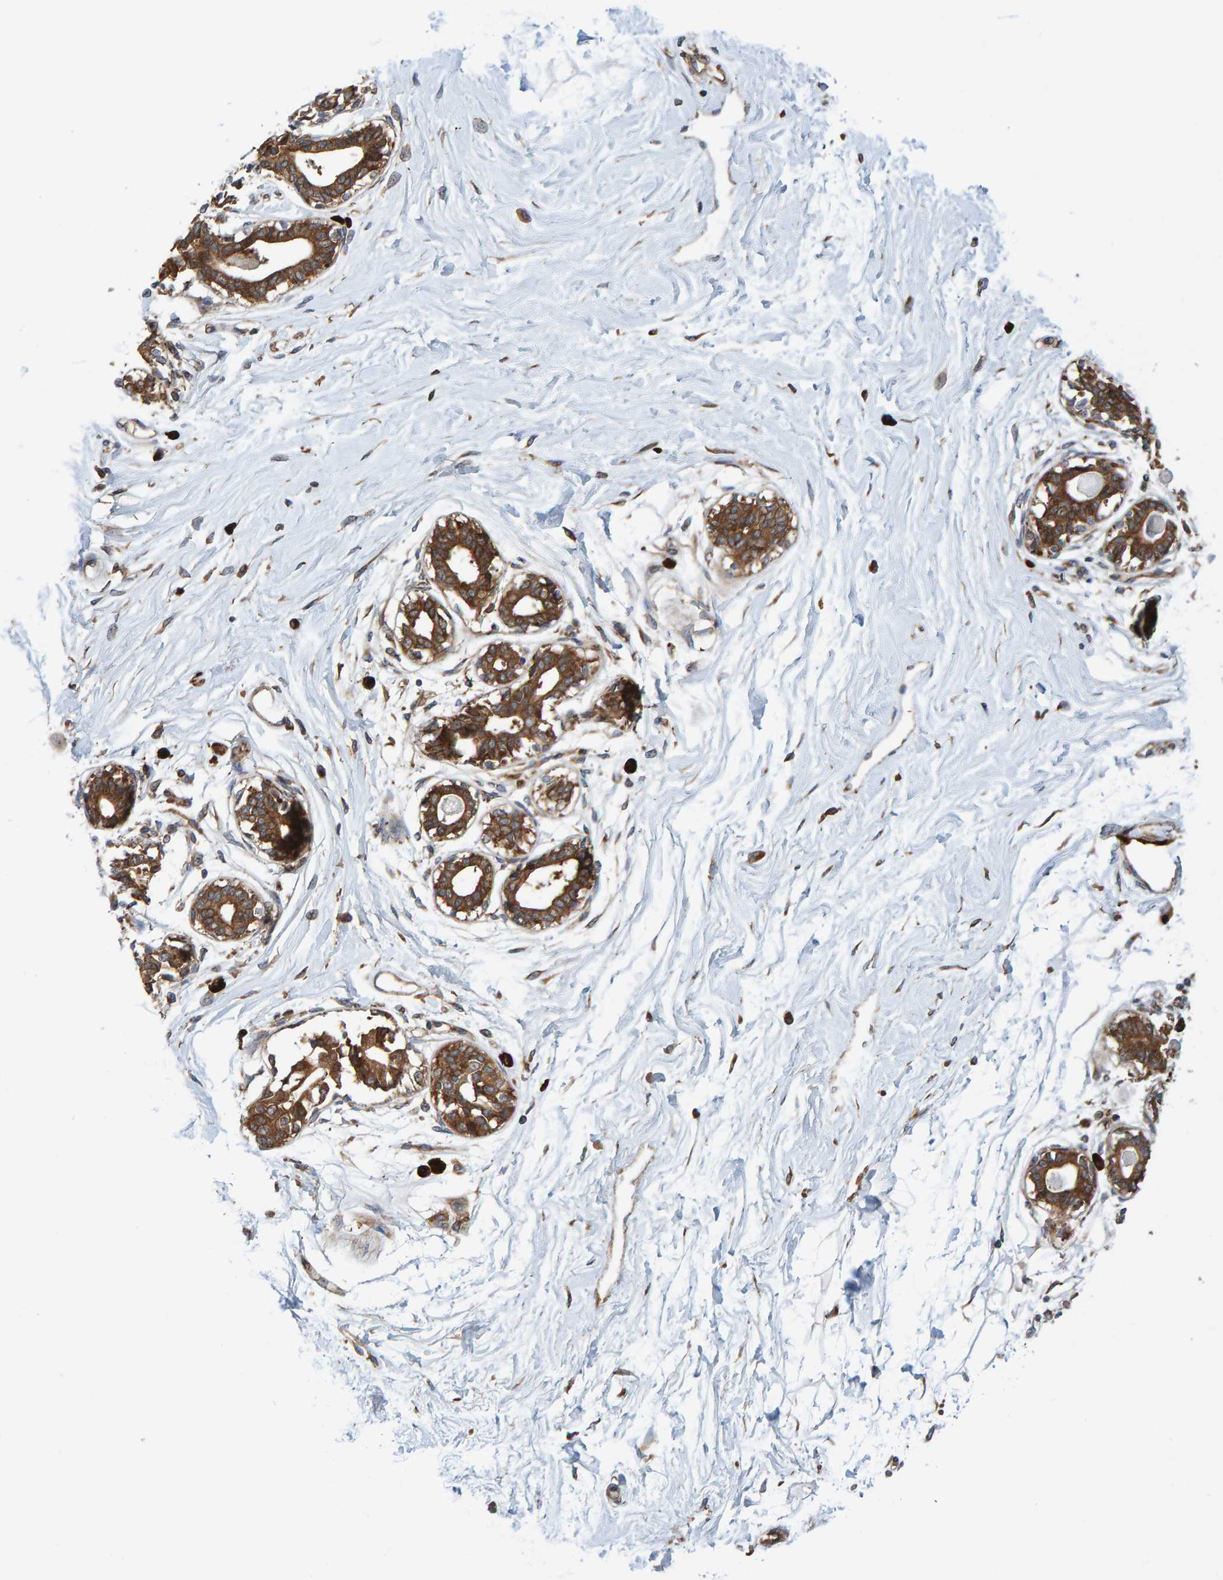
{"staining": {"intensity": "negative", "quantity": "none", "location": "none"}, "tissue": "breast", "cell_type": "Adipocytes", "image_type": "normal", "snomed": [{"axis": "morphology", "description": "Normal tissue, NOS"}, {"axis": "topography", "description": "Breast"}], "caption": "Adipocytes show no significant protein positivity in unremarkable breast. (DAB IHC, high magnification).", "gene": "KIAA0753", "patient": {"sex": "female", "age": 45}}